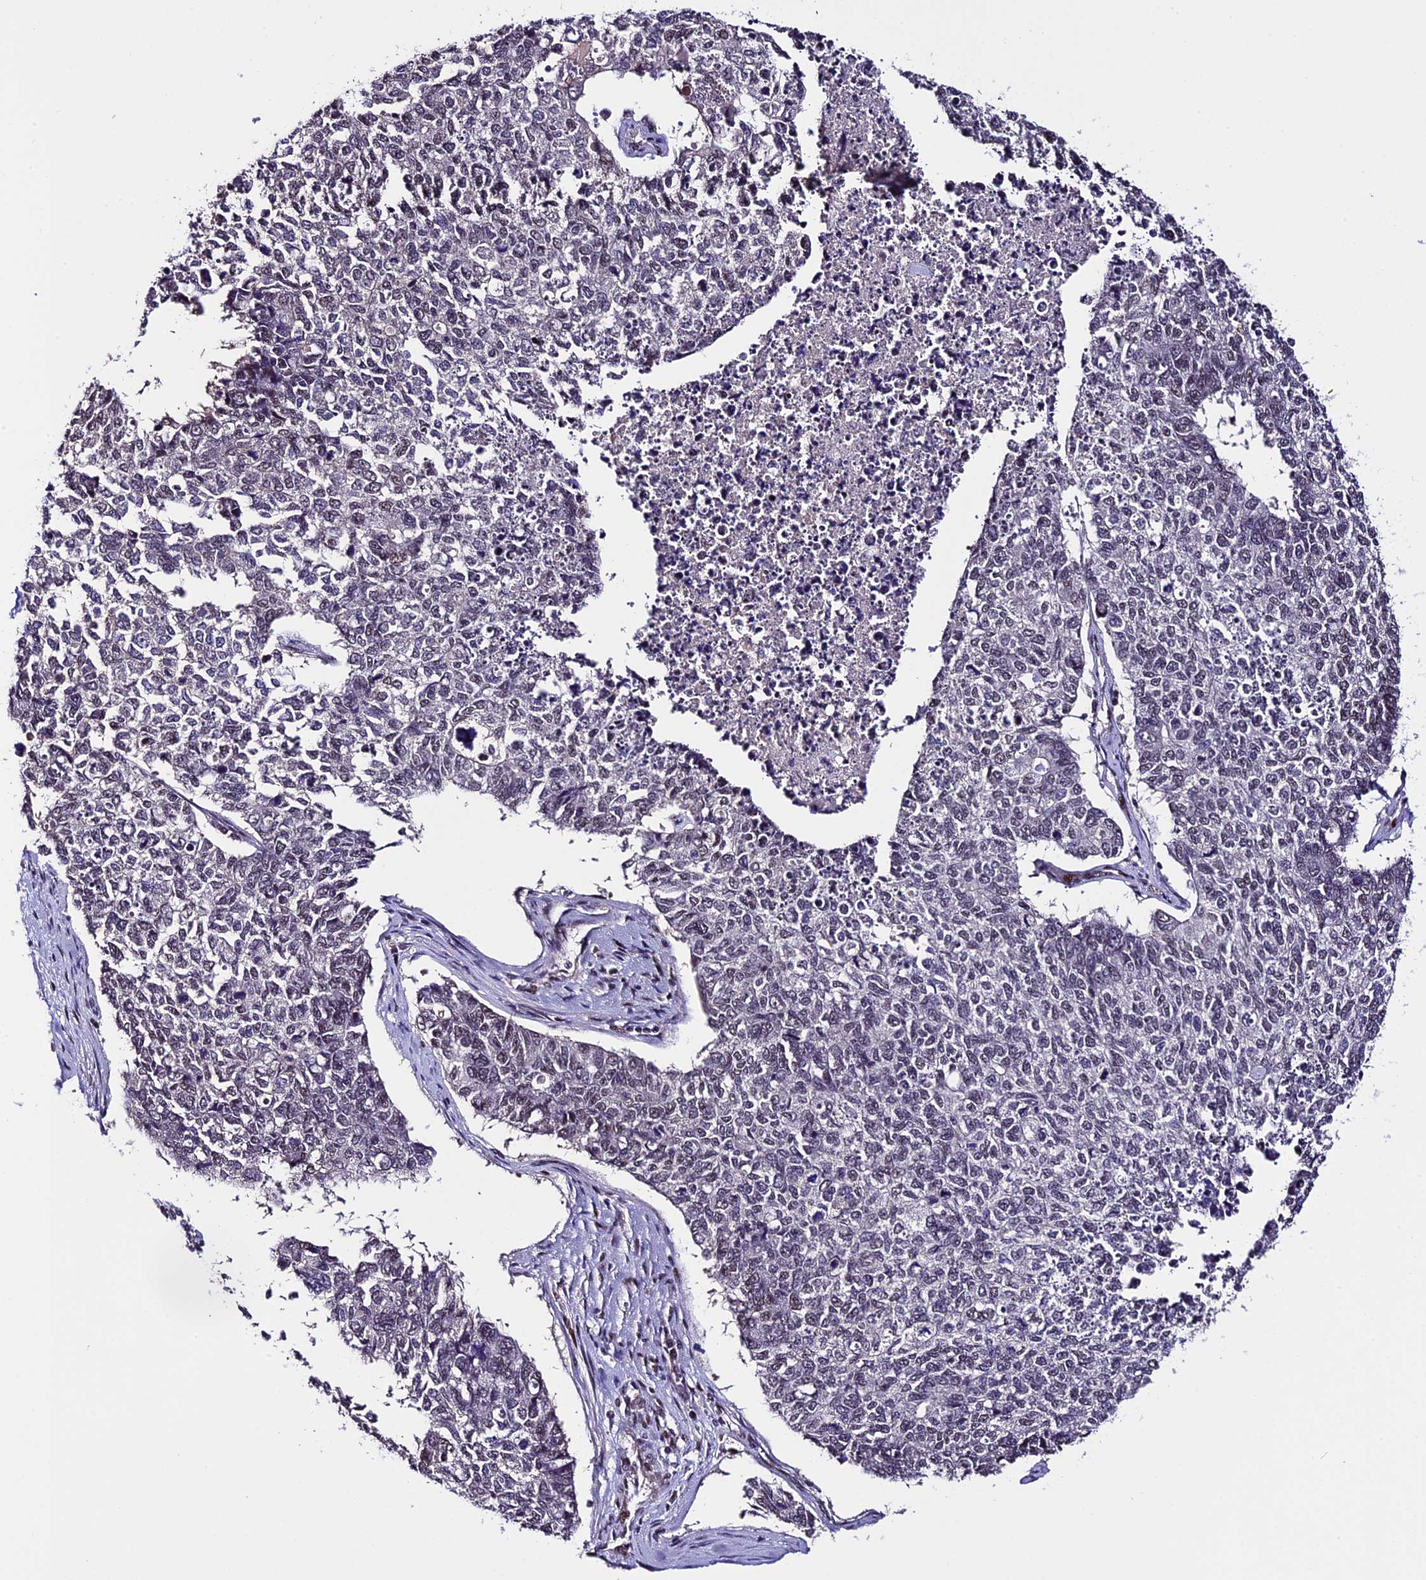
{"staining": {"intensity": "weak", "quantity": "<25%", "location": "nuclear"}, "tissue": "cervical cancer", "cell_type": "Tumor cells", "image_type": "cancer", "snomed": [{"axis": "morphology", "description": "Squamous cell carcinoma, NOS"}, {"axis": "topography", "description": "Cervix"}], "caption": "A high-resolution image shows immunohistochemistry (IHC) staining of cervical cancer (squamous cell carcinoma), which exhibits no significant staining in tumor cells.", "gene": "TCP11L2", "patient": {"sex": "female", "age": 63}}